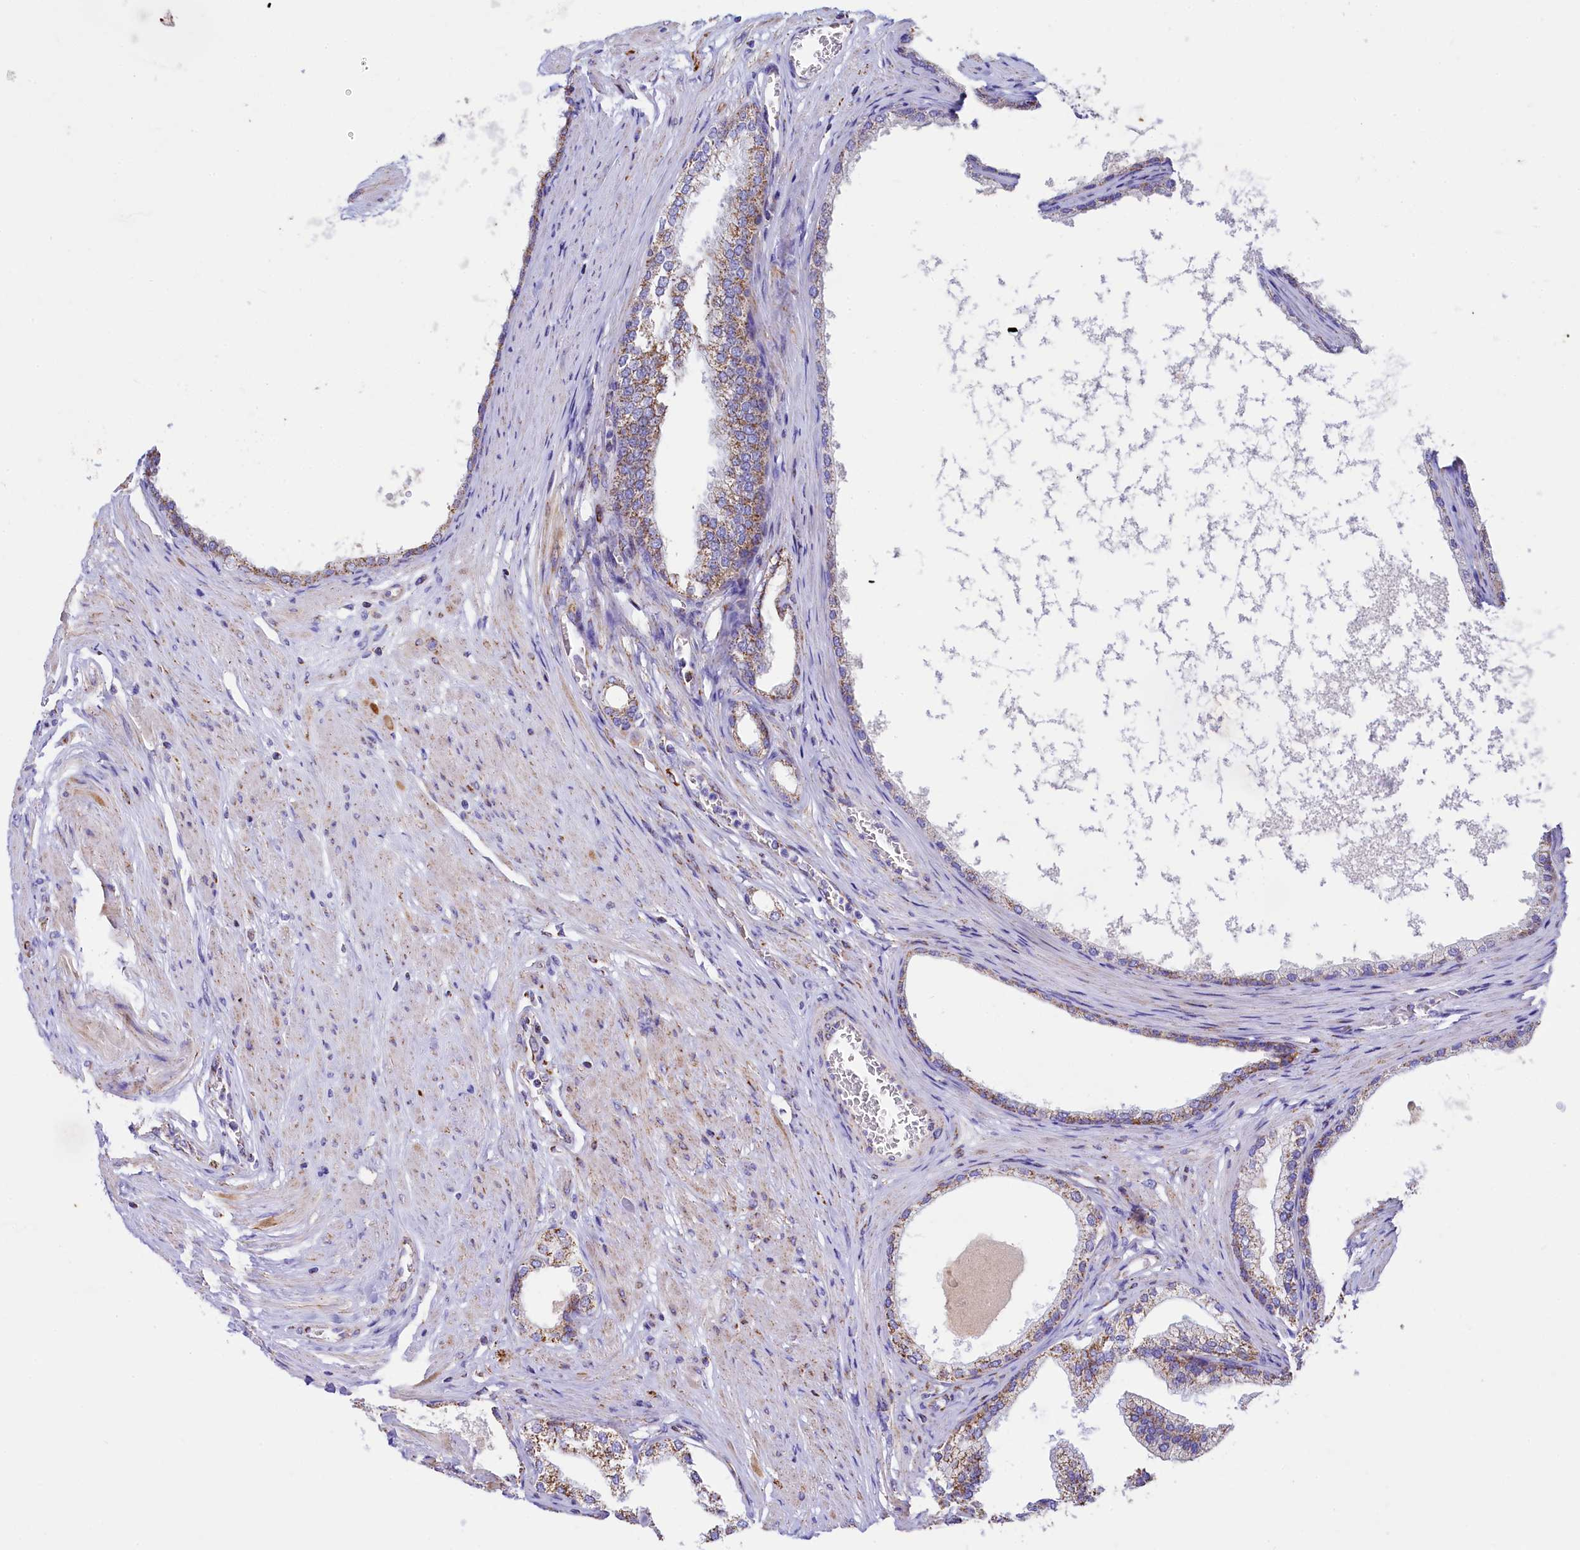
{"staining": {"intensity": "moderate", "quantity": ">75%", "location": "cytoplasmic/membranous"}, "tissue": "prostate", "cell_type": "Glandular cells", "image_type": "normal", "snomed": [{"axis": "morphology", "description": "Normal tissue, NOS"}, {"axis": "morphology", "description": "Urothelial carcinoma, Low grade"}, {"axis": "topography", "description": "Urinary bladder"}, {"axis": "topography", "description": "Prostate"}], "caption": "There is medium levels of moderate cytoplasmic/membranous positivity in glandular cells of unremarkable prostate, as demonstrated by immunohistochemical staining (brown color).", "gene": "IDH3A", "patient": {"sex": "male", "age": 60}}